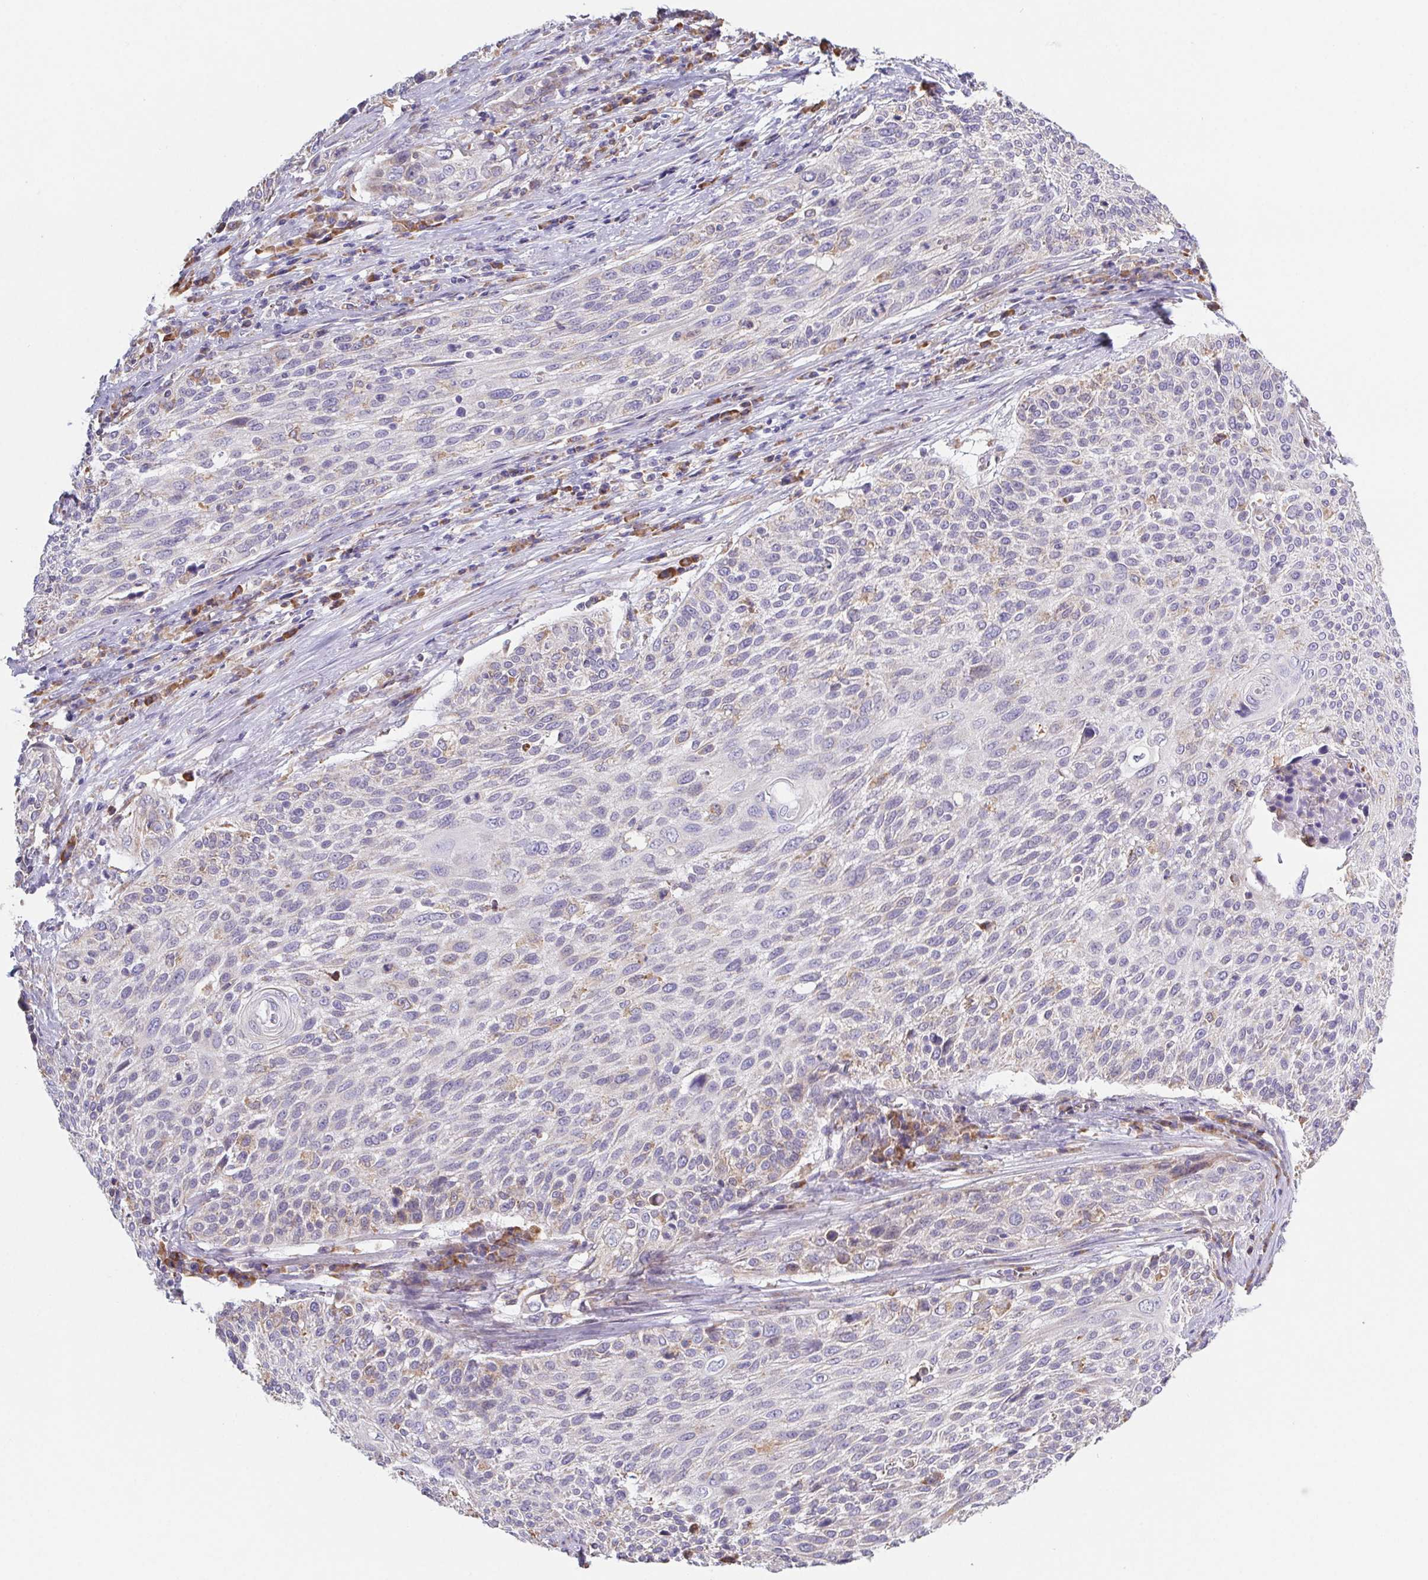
{"staining": {"intensity": "weak", "quantity": "<25%", "location": "cytoplasmic/membranous"}, "tissue": "cervical cancer", "cell_type": "Tumor cells", "image_type": "cancer", "snomed": [{"axis": "morphology", "description": "Squamous cell carcinoma, NOS"}, {"axis": "topography", "description": "Cervix"}], "caption": "A high-resolution photomicrograph shows IHC staining of cervical squamous cell carcinoma, which shows no significant positivity in tumor cells.", "gene": "ADAM8", "patient": {"sex": "female", "age": 31}}